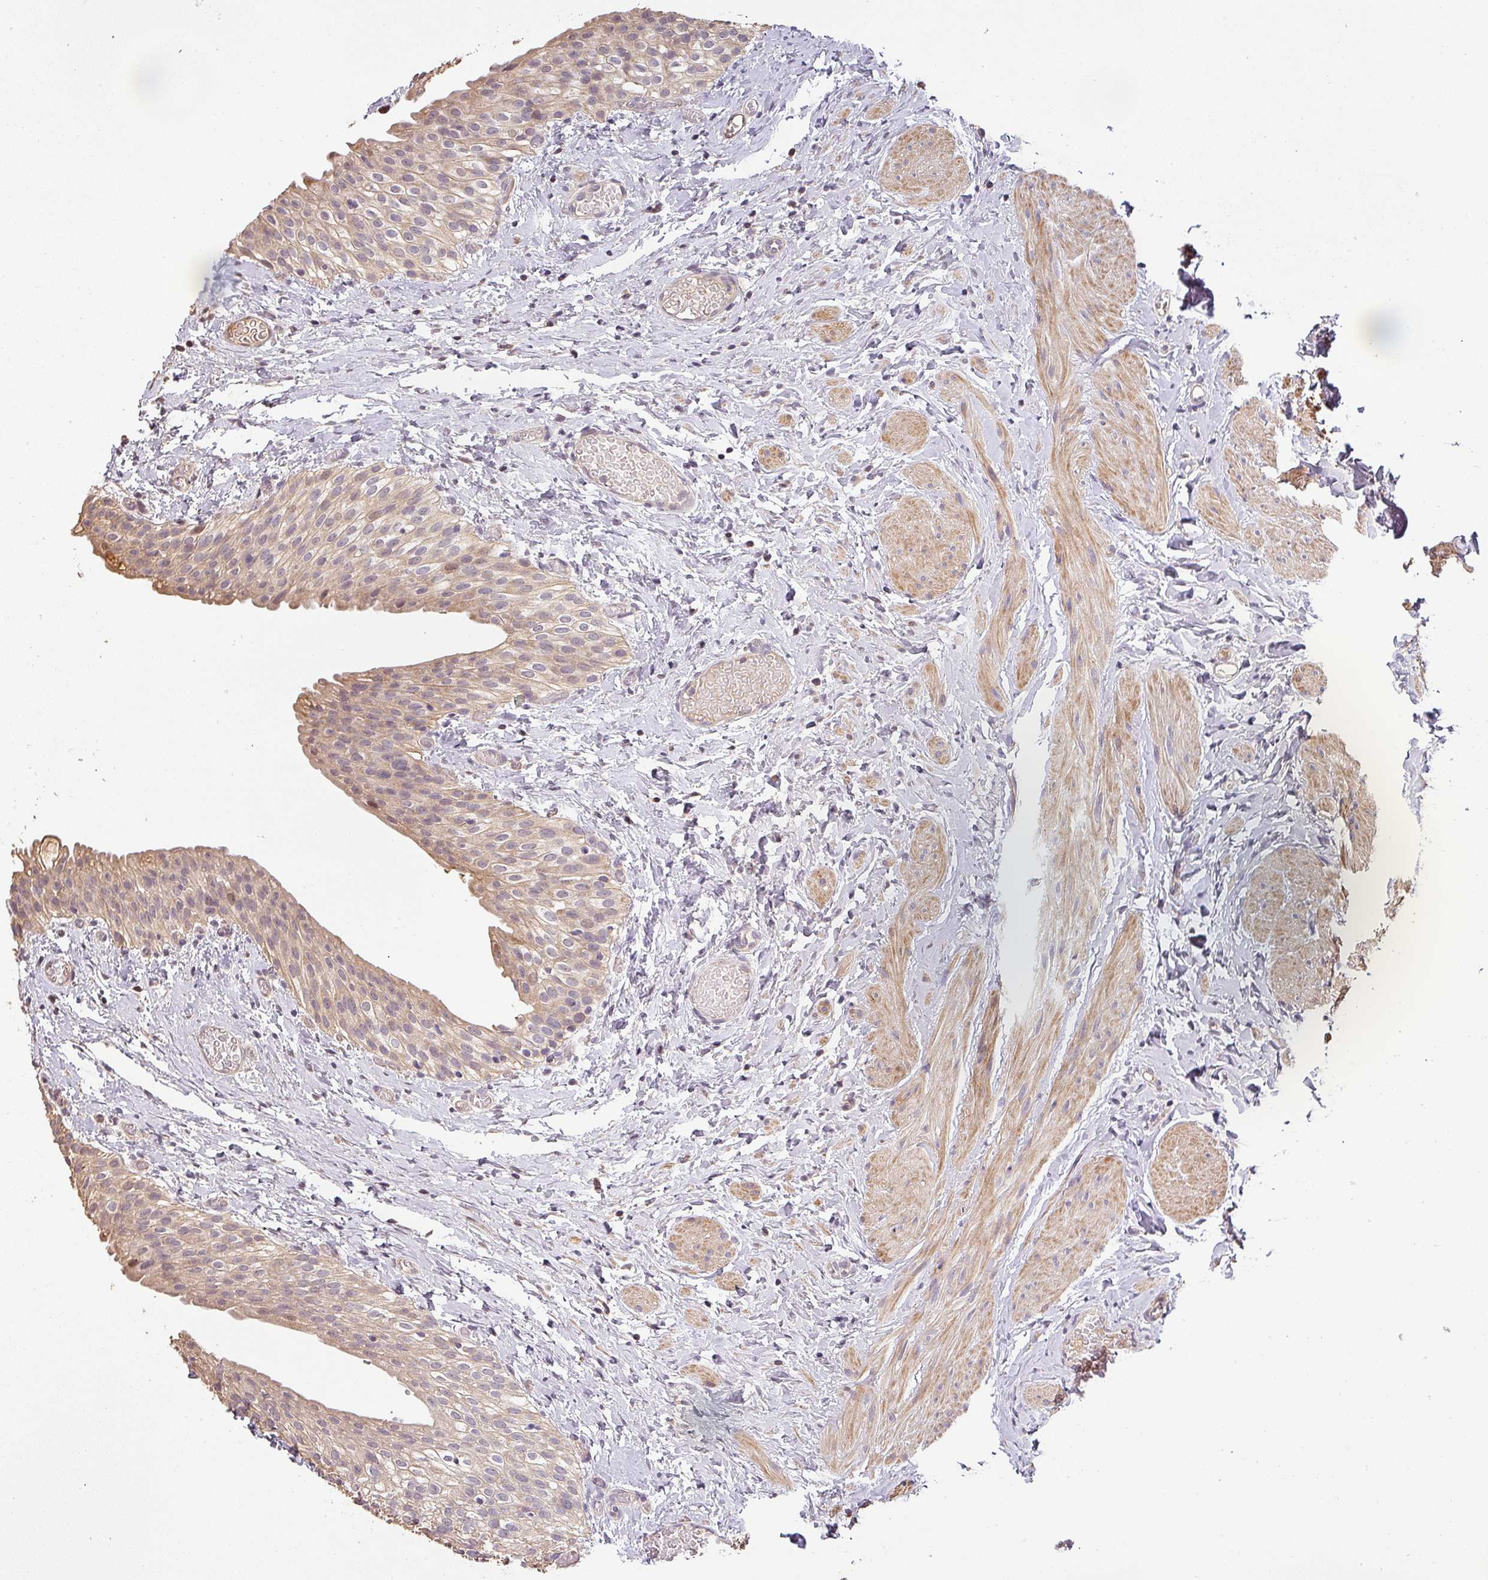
{"staining": {"intensity": "moderate", "quantity": "25%-75%", "location": "cytoplasmic/membranous"}, "tissue": "urinary bladder", "cell_type": "Urothelial cells", "image_type": "normal", "snomed": [{"axis": "morphology", "description": "Normal tissue, NOS"}, {"axis": "topography", "description": "Urinary bladder"}], "caption": "DAB immunohistochemical staining of unremarkable urinary bladder demonstrates moderate cytoplasmic/membranous protein positivity in about 25%-75% of urothelial cells.", "gene": "BPIFB3", "patient": {"sex": "male", "age": 1}}